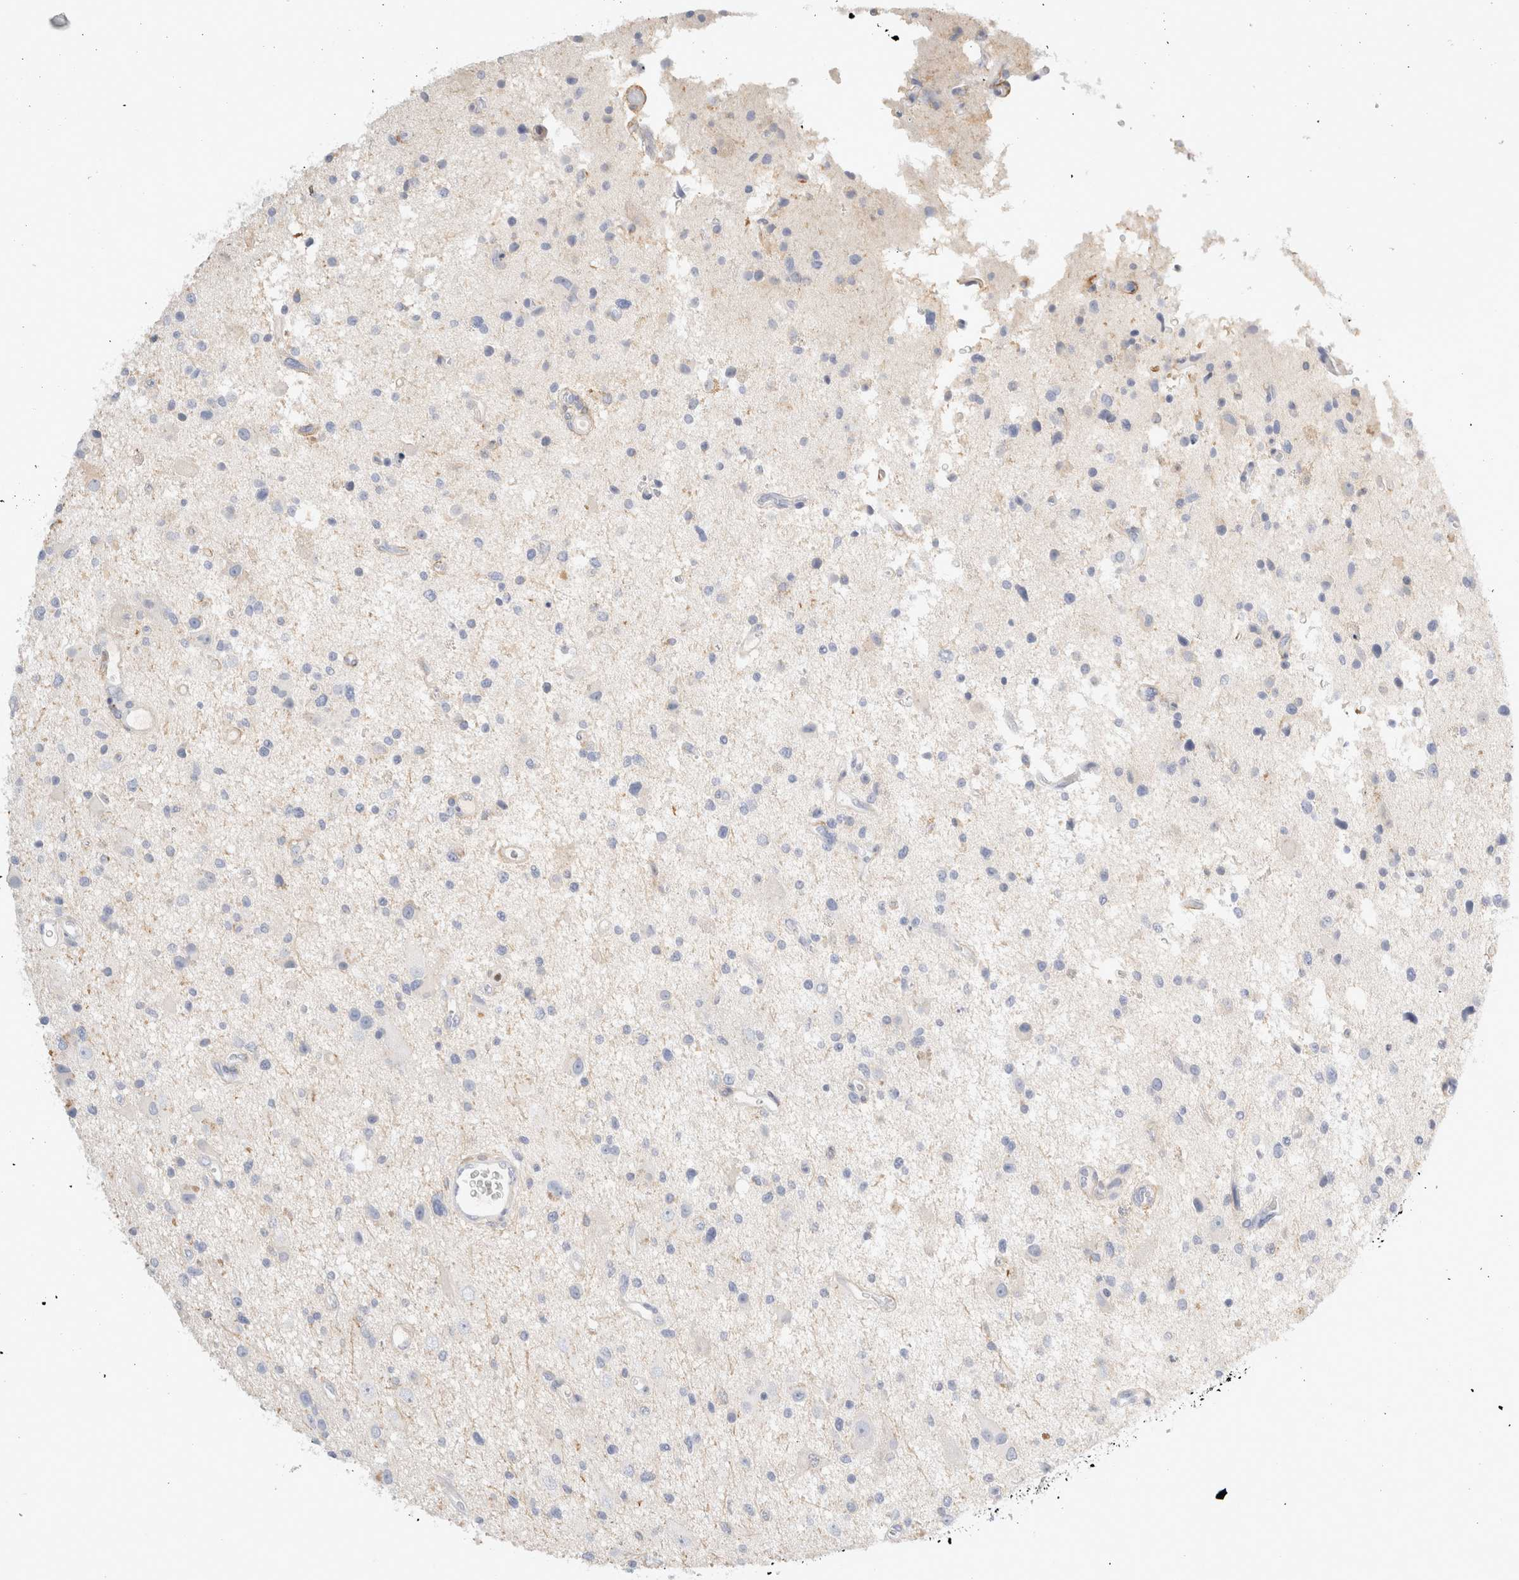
{"staining": {"intensity": "negative", "quantity": "none", "location": "none"}, "tissue": "glioma", "cell_type": "Tumor cells", "image_type": "cancer", "snomed": [{"axis": "morphology", "description": "Glioma, malignant, High grade"}, {"axis": "topography", "description": "Brain"}], "caption": "This micrograph is of high-grade glioma (malignant) stained with immunohistochemistry (IHC) to label a protein in brown with the nuclei are counter-stained blue. There is no staining in tumor cells.", "gene": "FGL2", "patient": {"sex": "male", "age": 33}}